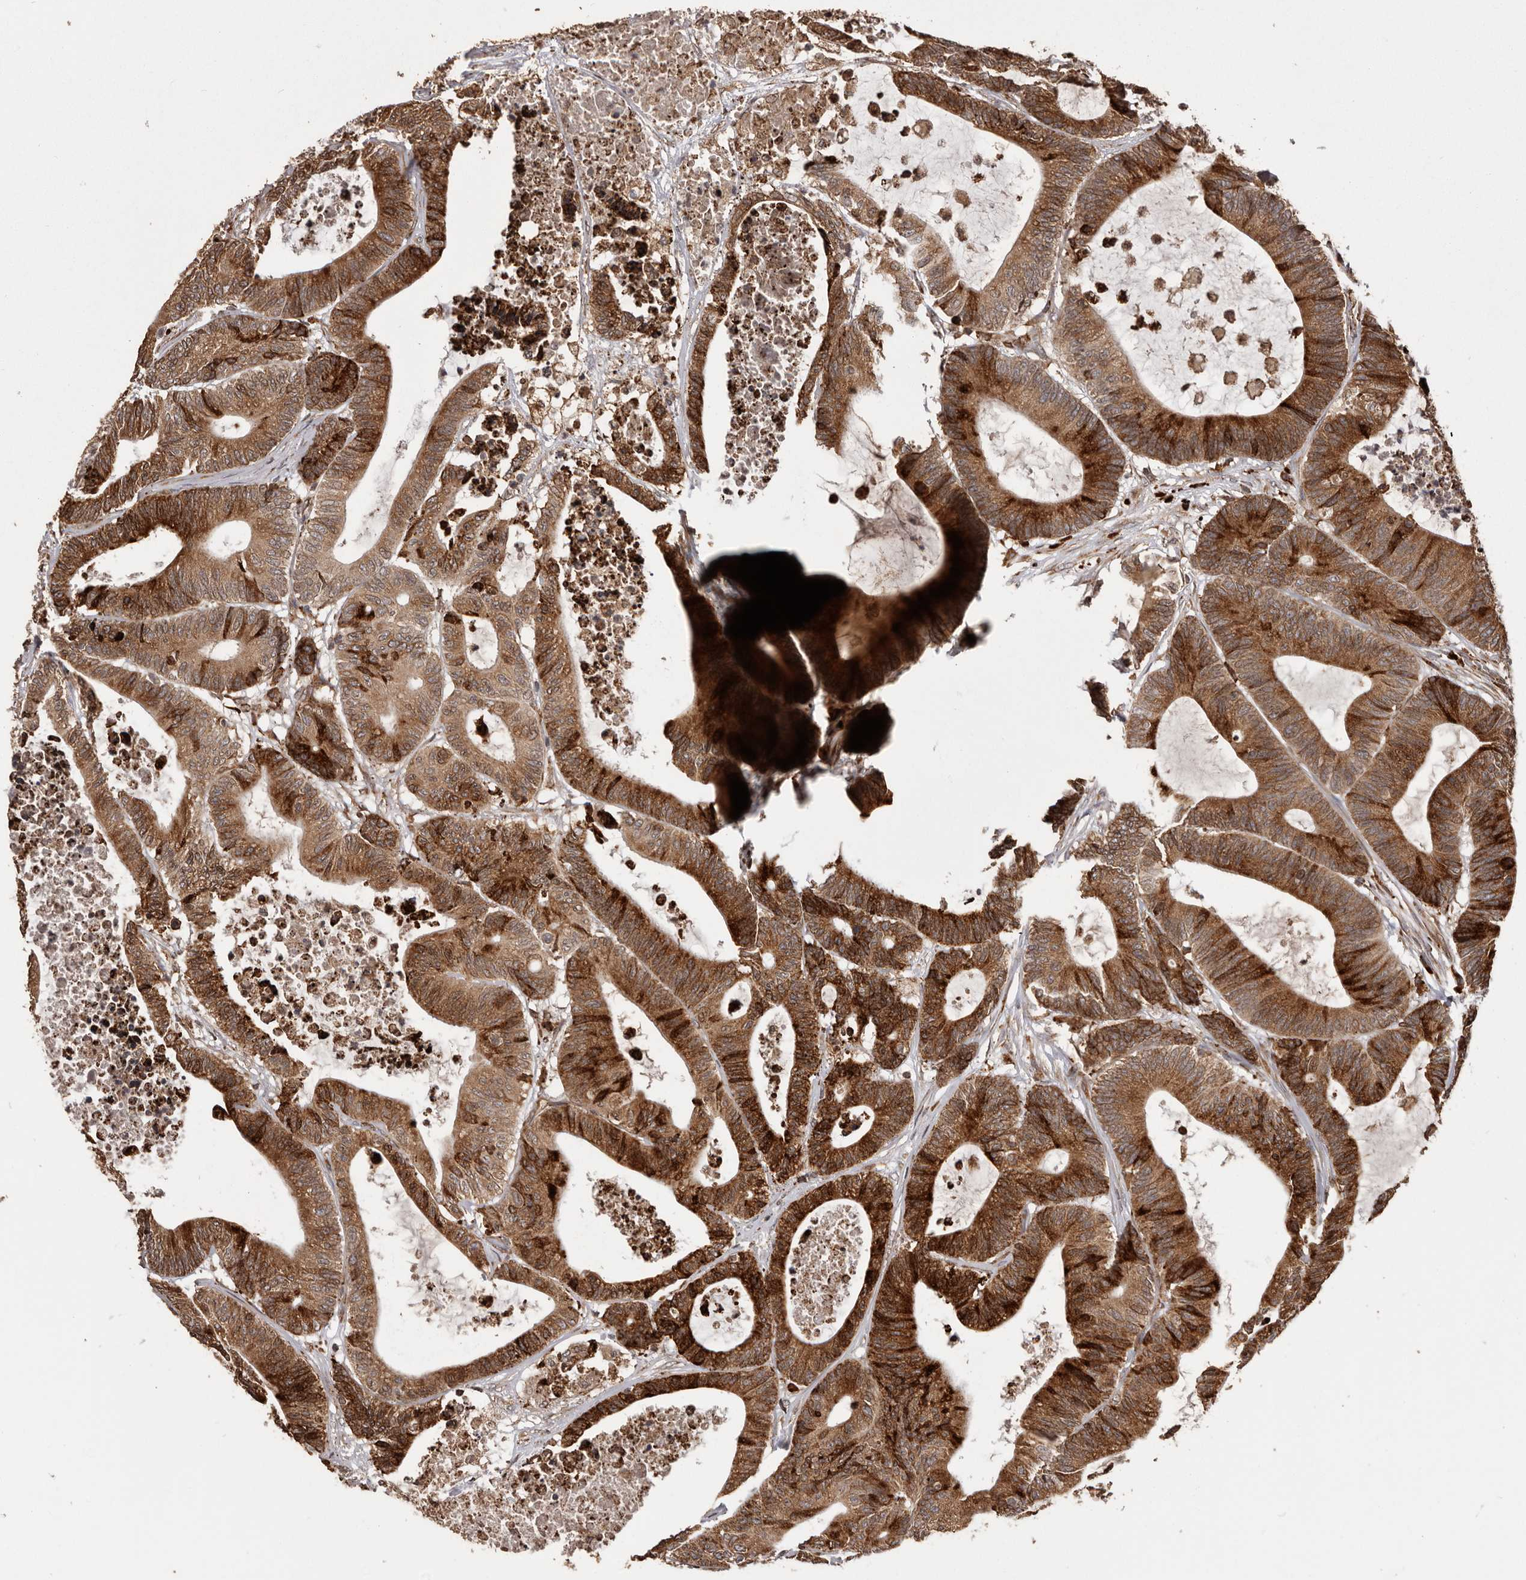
{"staining": {"intensity": "strong", "quantity": ">75%", "location": "cytoplasmic/membranous"}, "tissue": "colorectal cancer", "cell_type": "Tumor cells", "image_type": "cancer", "snomed": [{"axis": "morphology", "description": "Adenocarcinoma, NOS"}, {"axis": "topography", "description": "Colon"}], "caption": "Immunohistochemistry (IHC) histopathology image of colorectal adenocarcinoma stained for a protein (brown), which shows high levels of strong cytoplasmic/membranous staining in about >75% of tumor cells.", "gene": "NUP43", "patient": {"sex": "female", "age": 84}}